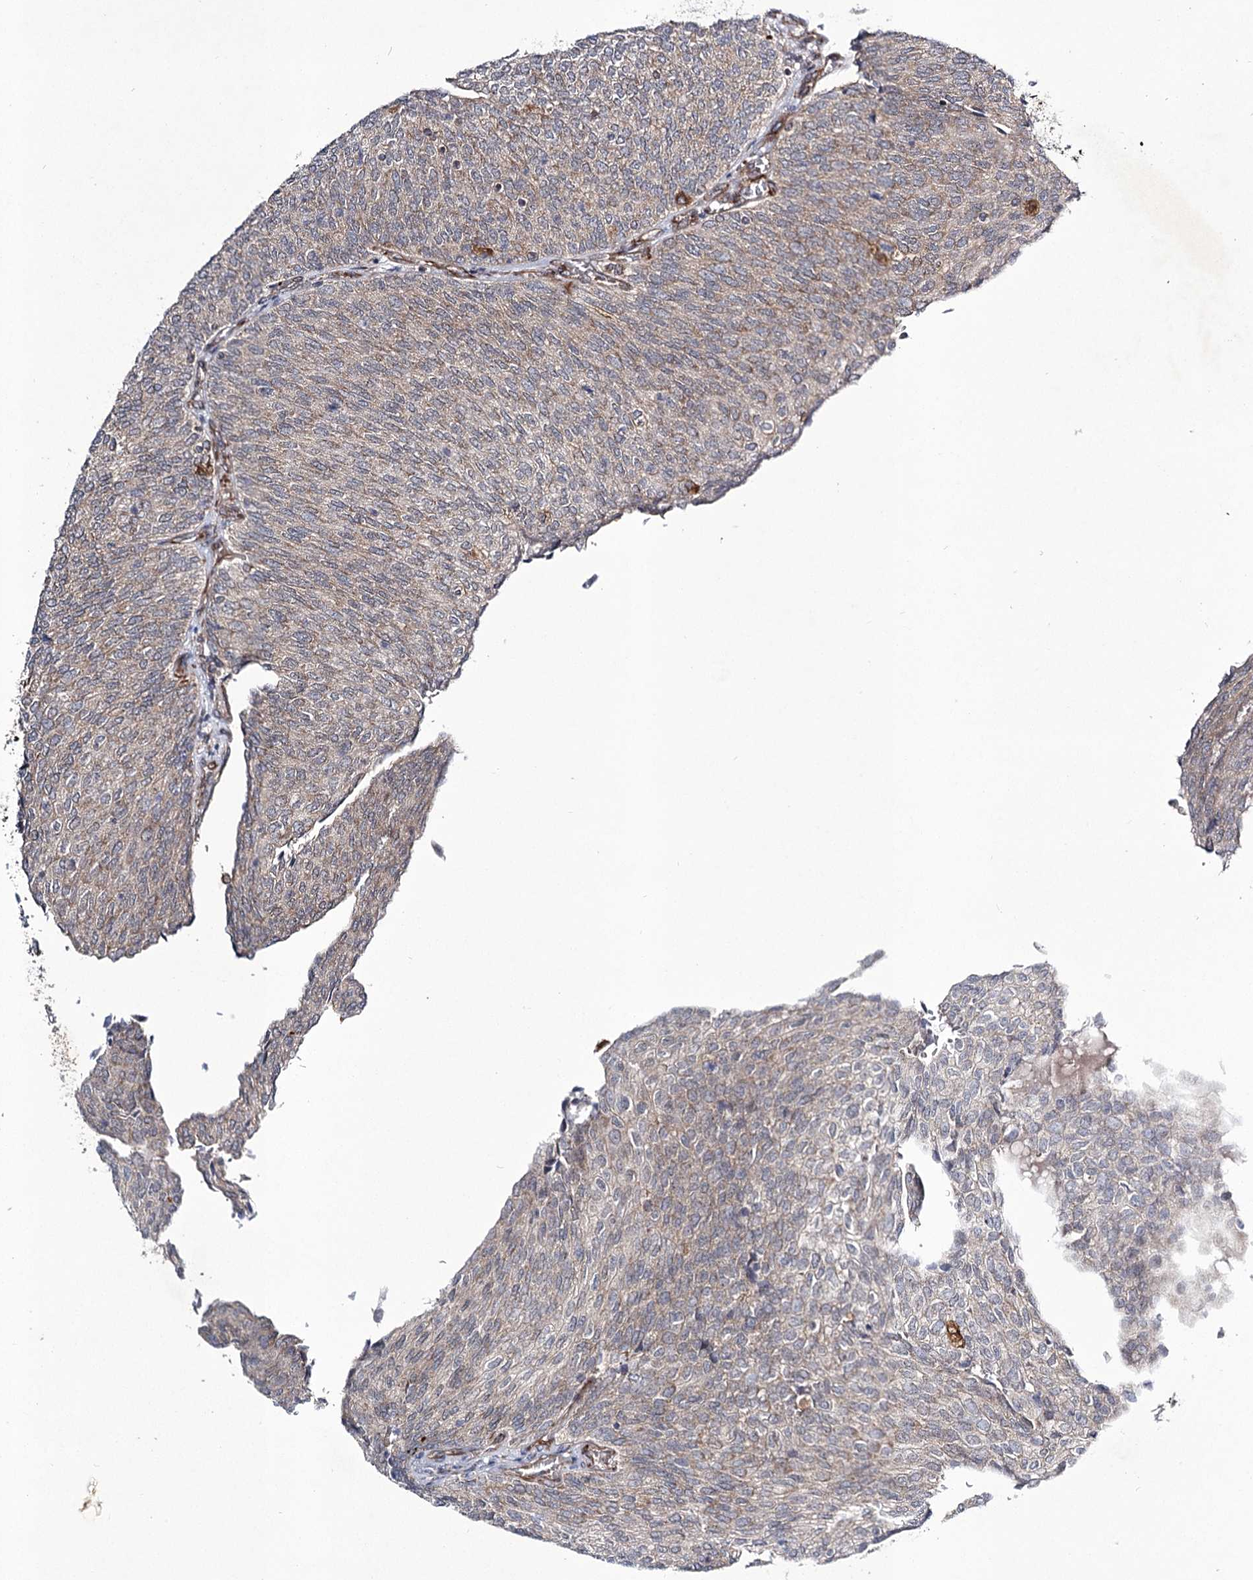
{"staining": {"intensity": "weak", "quantity": "25%-75%", "location": "cytoplasmic/membranous"}, "tissue": "urothelial cancer", "cell_type": "Tumor cells", "image_type": "cancer", "snomed": [{"axis": "morphology", "description": "Urothelial carcinoma, Low grade"}, {"axis": "topography", "description": "Urinary bladder"}], "caption": "The histopathology image reveals a brown stain indicating the presence of a protein in the cytoplasmic/membranous of tumor cells in urothelial carcinoma (low-grade).", "gene": "DPEP2", "patient": {"sex": "female", "age": 79}}